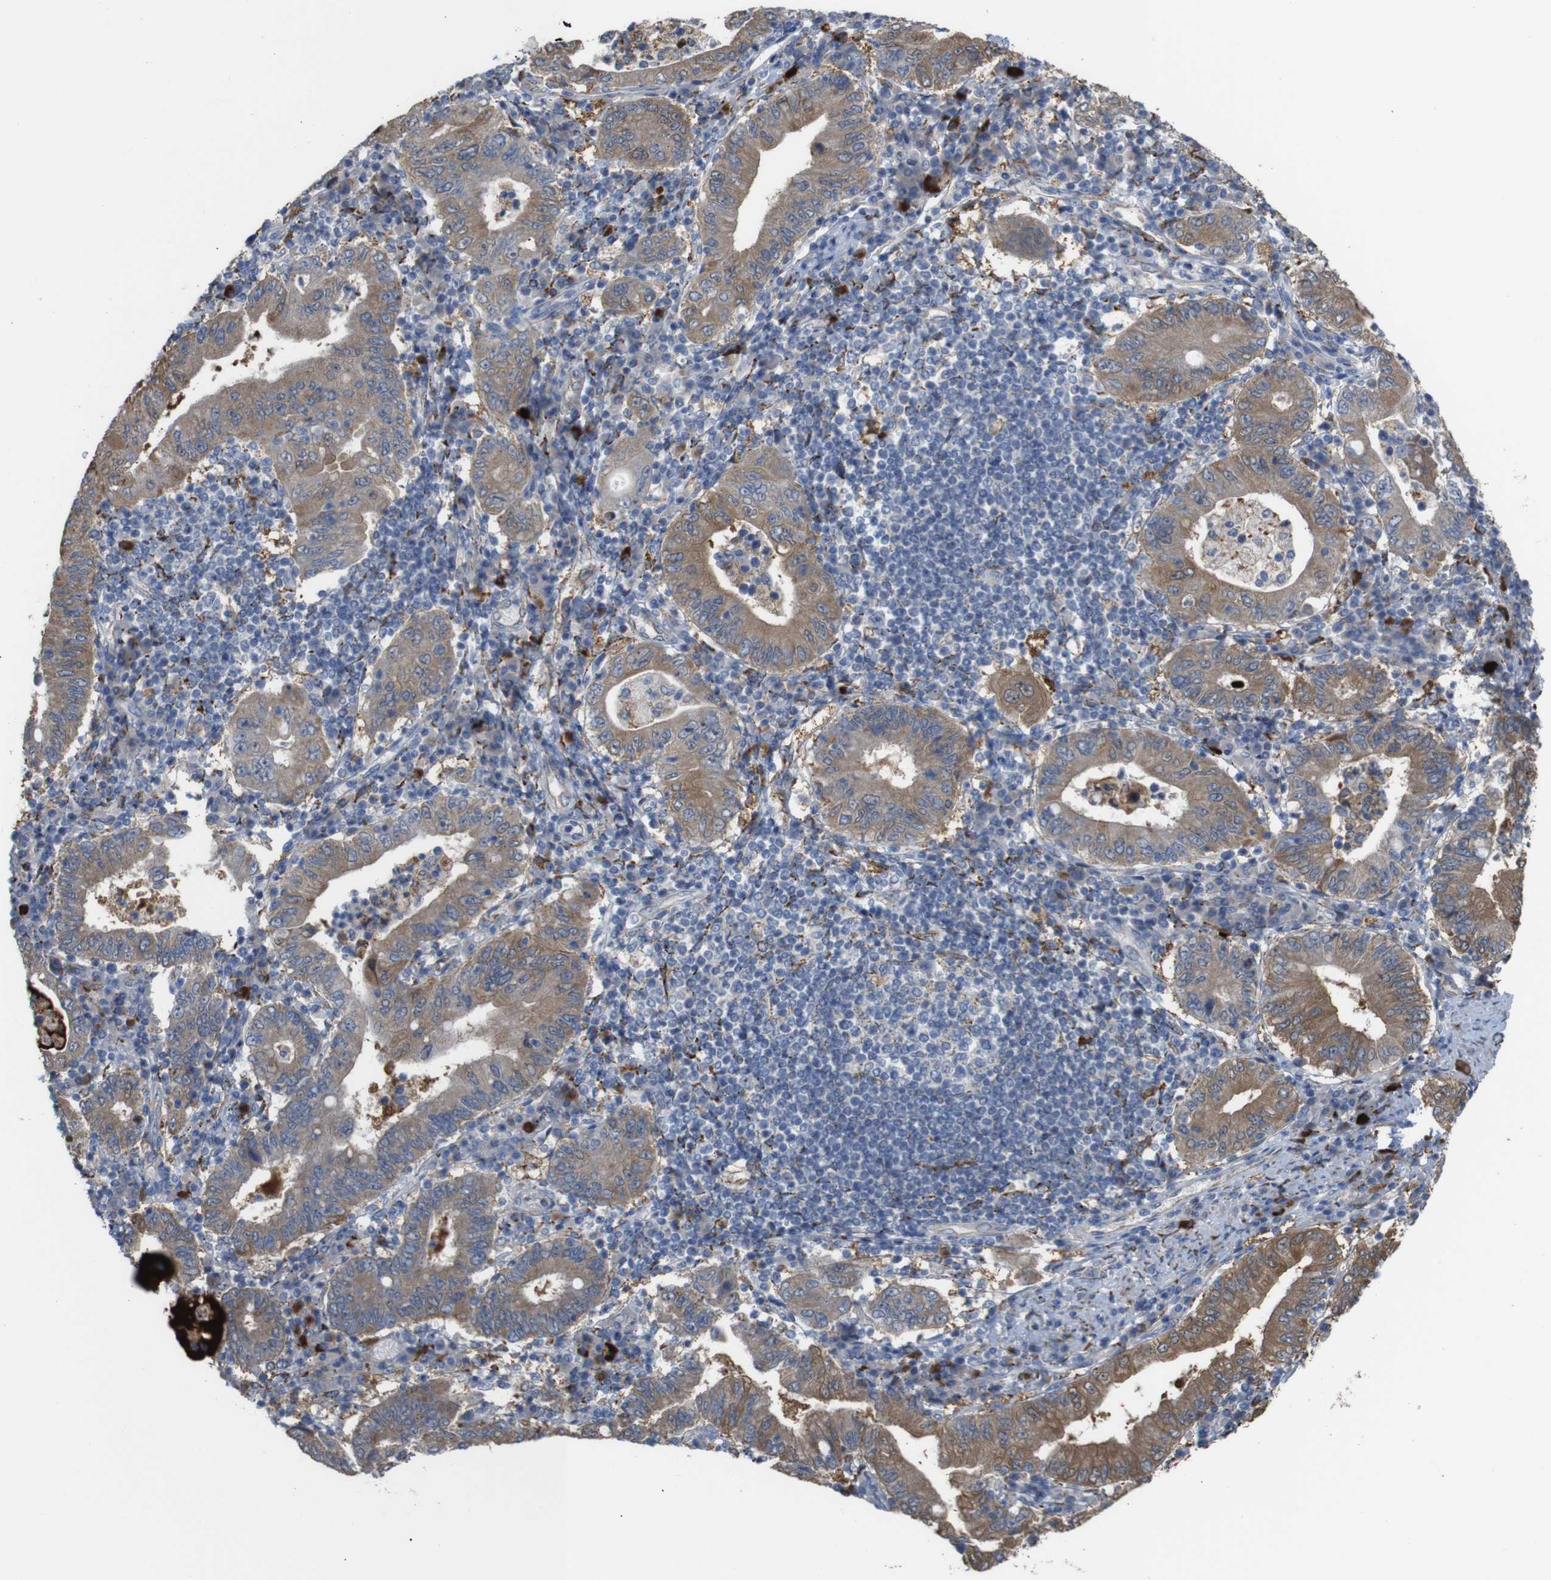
{"staining": {"intensity": "moderate", "quantity": ">75%", "location": "cytoplasmic/membranous"}, "tissue": "stomach cancer", "cell_type": "Tumor cells", "image_type": "cancer", "snomed": [{"axis": "morphology", "description": "Normal tissue, NOS"}, {"axis": "morphology", "description": "Adenocarcinoma, NOS"}, {"axis": "topography", "description": "Esophagus"}, {"axis": "topography", "description": "Stomach, upper"}, {"axis": "topography", "description": "Peripheral nerve tissue"}], "caption": "IHC staining of adenocarcinoma (stomach), which shows medium levels of moderate cytoplasmic/membranous positivity in about >75% of tumor cells indicating moderate cytoplasmic/membranous protein staining. The staining was performed using DAB (brown) for protein detection and nuclei were counterstained in hematoxylin (blue).", "gene": "PTPRR", "patient": {"sex": "male", "age": 62}}